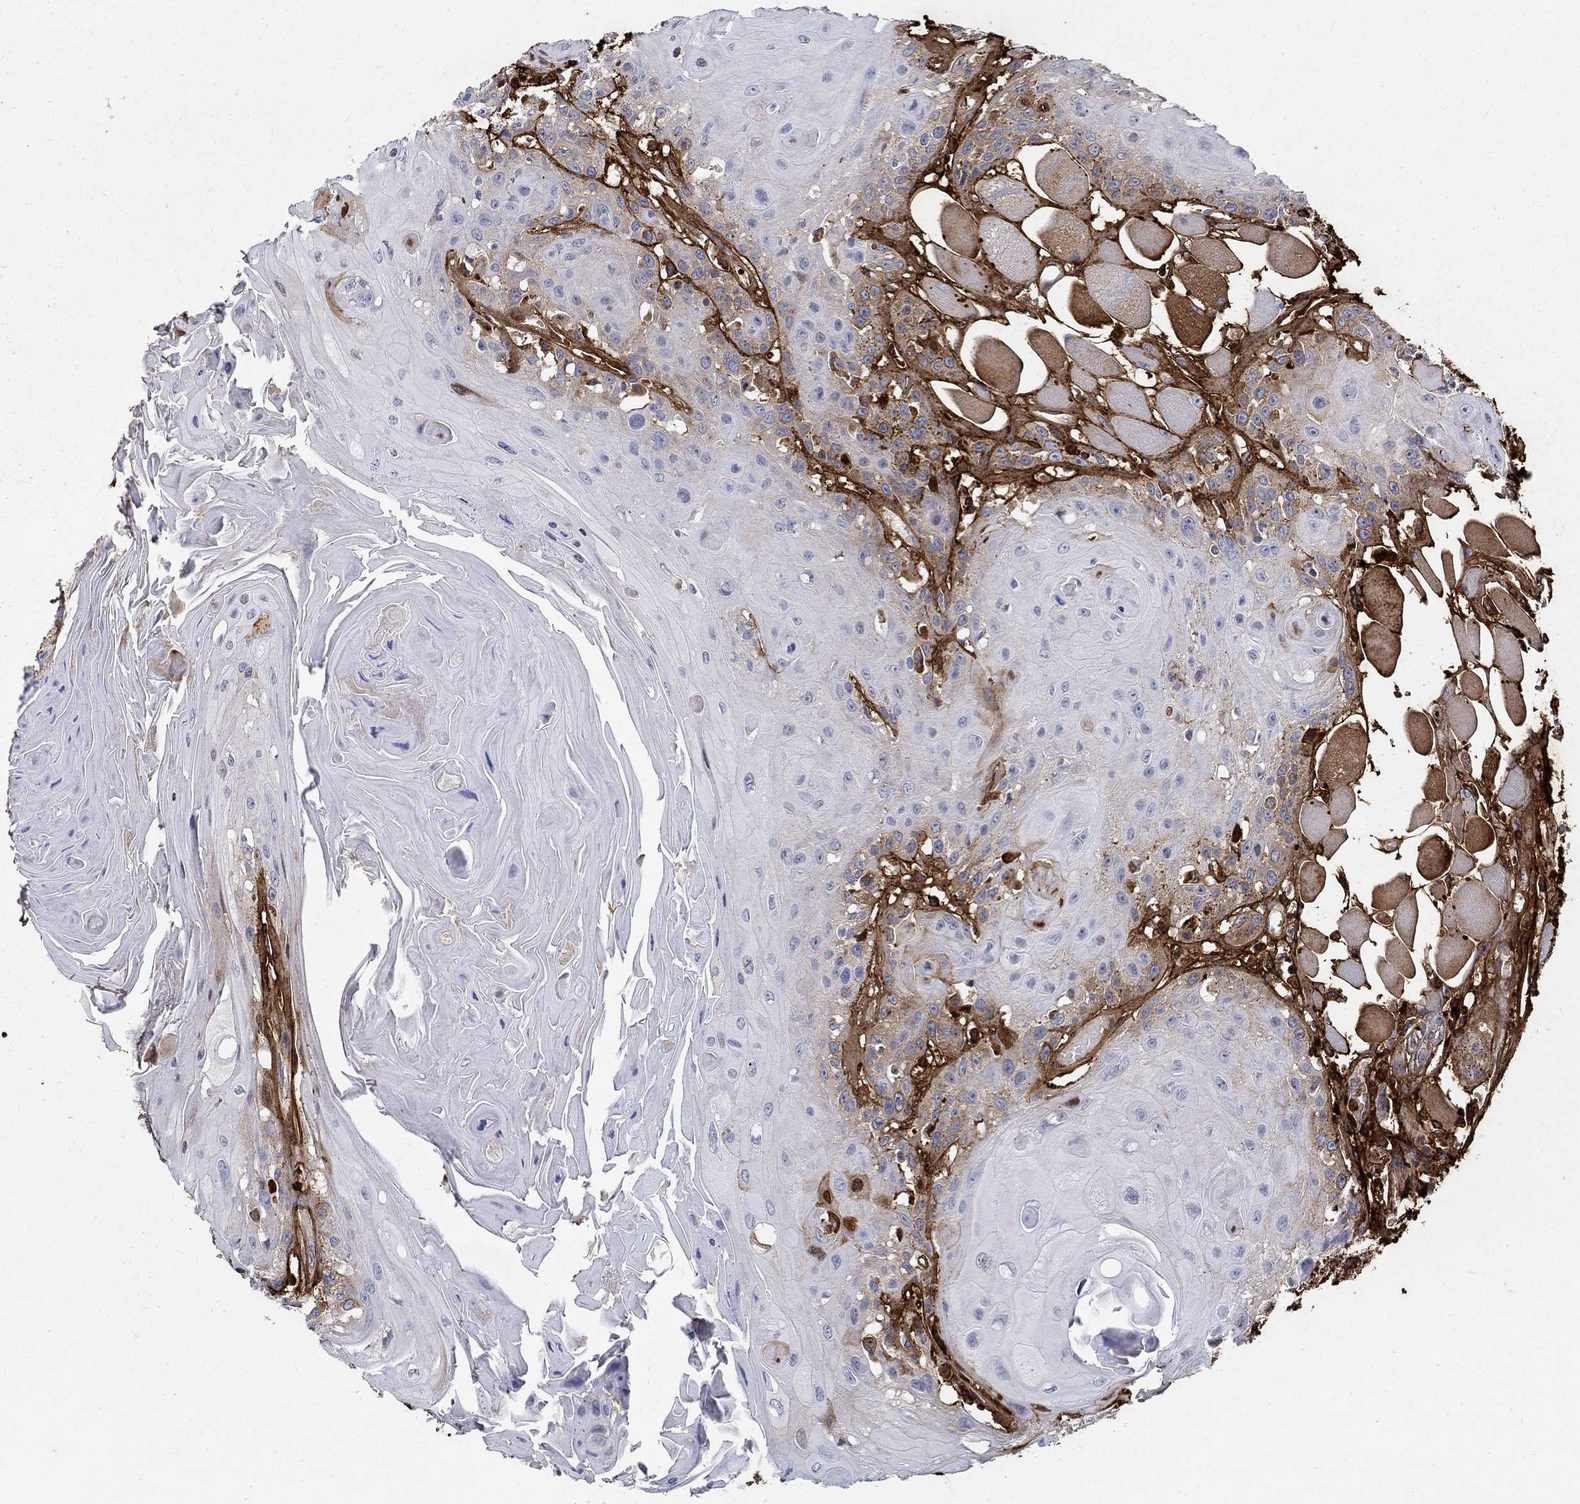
{"staining": {"intensity": "weak", "quantity": "<25%", "location": "cytoplasmic/membranous"}, "tissue": "head and neck cancer", "cell_type": "Tumor cells", "image_type": "cancer", "snomed": [{"axis": "morphology", "description": "Squamous cell carcinoma, NOS"}, {"axis": "topography", "description": "Head-Neck"}], "caption": "This histopathology image is of squamous cell carcinoma (head and neck) stained with immunohistochemistry (IHC) to label a protein in brown with the nuclei are counter-stained blue. There is no positivity in tumor cells.", "gene": "TGFBI", "patient": {"sex": "female", "age": 59}}